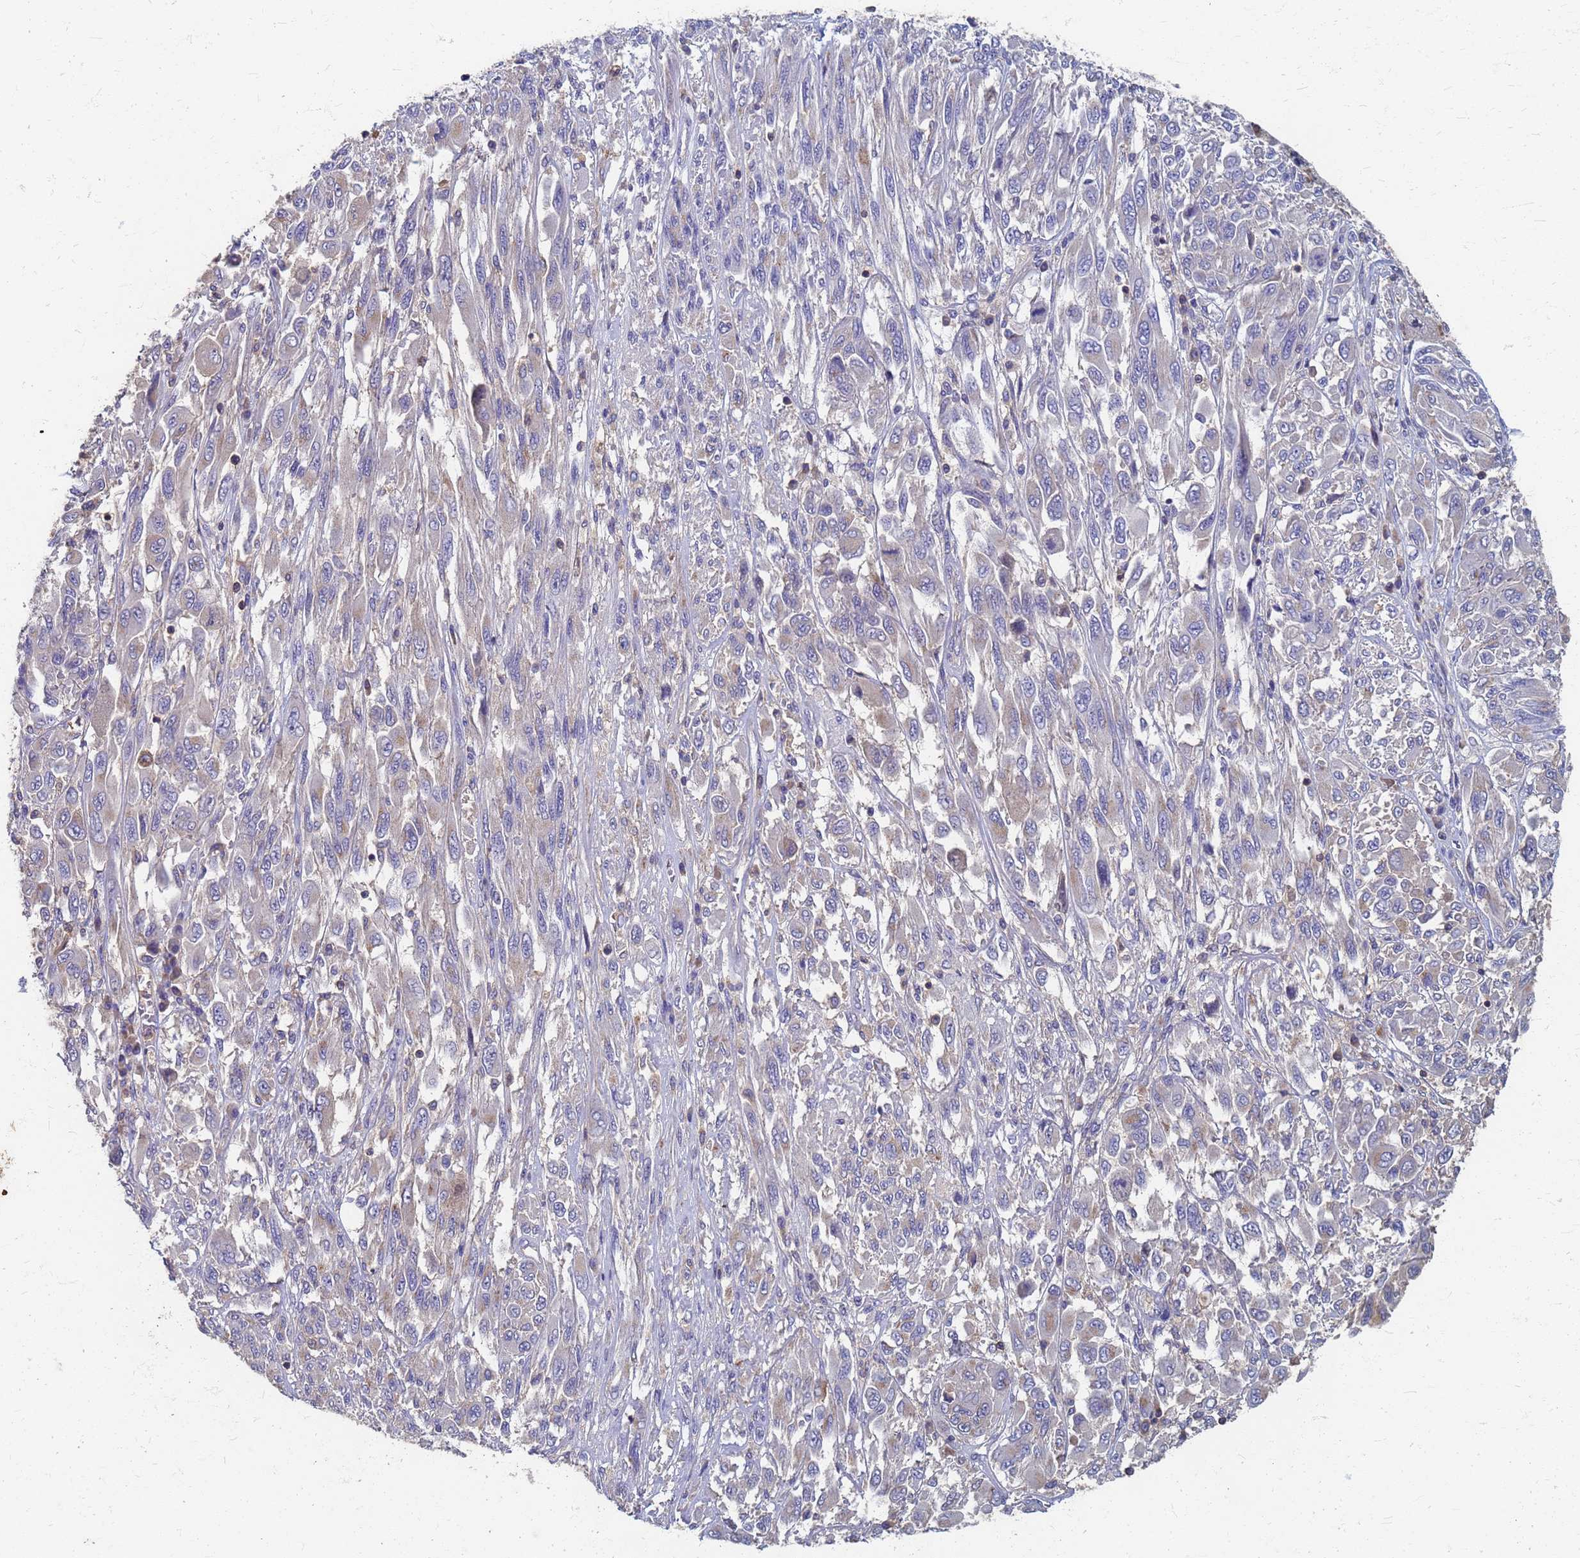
{"staining": {"intensity": "negative", "quantity": "none", "location": "none"}, "tissue": "melanoma", "cell_type": "Tumor cells", "image_type": "cancer", "snomed": [{"axis": "morphology", "description": "Malignant melanoma, NOS"}, {"axis": "topography", "description": "Skin"}], "caption": "An immunohistochemistry photomicrograph of melanoma is shown. There is no staining in tumor cells of melanoma.", "gene": "KRCC1", "patient": {"sex": "female", "age": 91}}